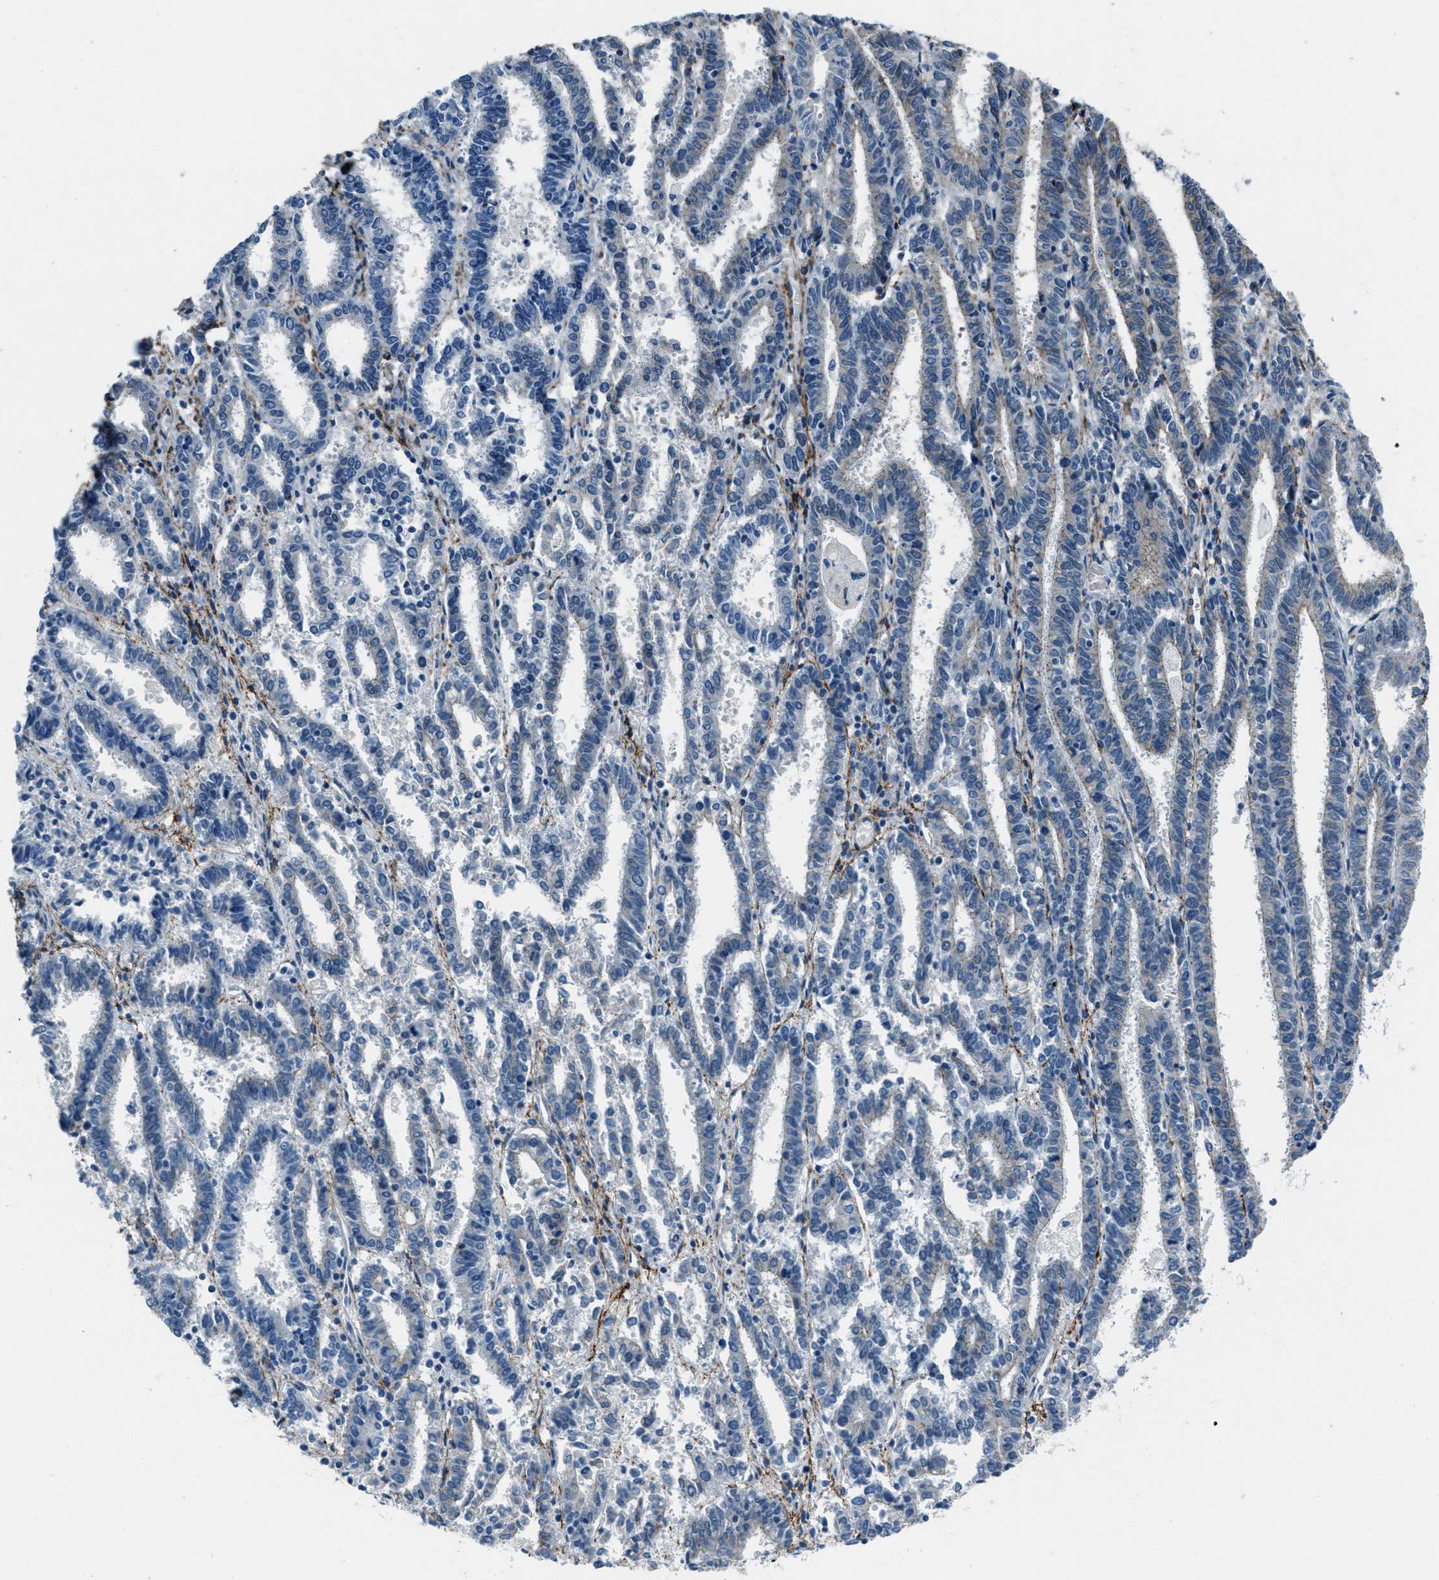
{"staining": {"intensity": "weak", "quantity": "<25%", "location": "cytoplasmic/membranous"}, "tissue": "endometrial cancer", "cell_type": "Tumor cells", "image_type": "cancer", "snomed": [{"axis": "morphology", "description": "Adenocarcinoma, NOS"}, {"axis": "topography", "description": "Uterus"}], "caption": "Immunohistochemistry (IHC) histopathology image of neoplastic tissue: endometrial cancer (adenocarcinoma) stained with DAB (3,3'-diaminobenzidine) shows no significant protein staining in tumor cells. The staining is performed using DAB (3,3'-diaminobenzidine) brown chromogen with nuclei counter-stained in using hematoxylin.", "gene": "FBN1", "patient": {"sex": "female", "age": 83}}